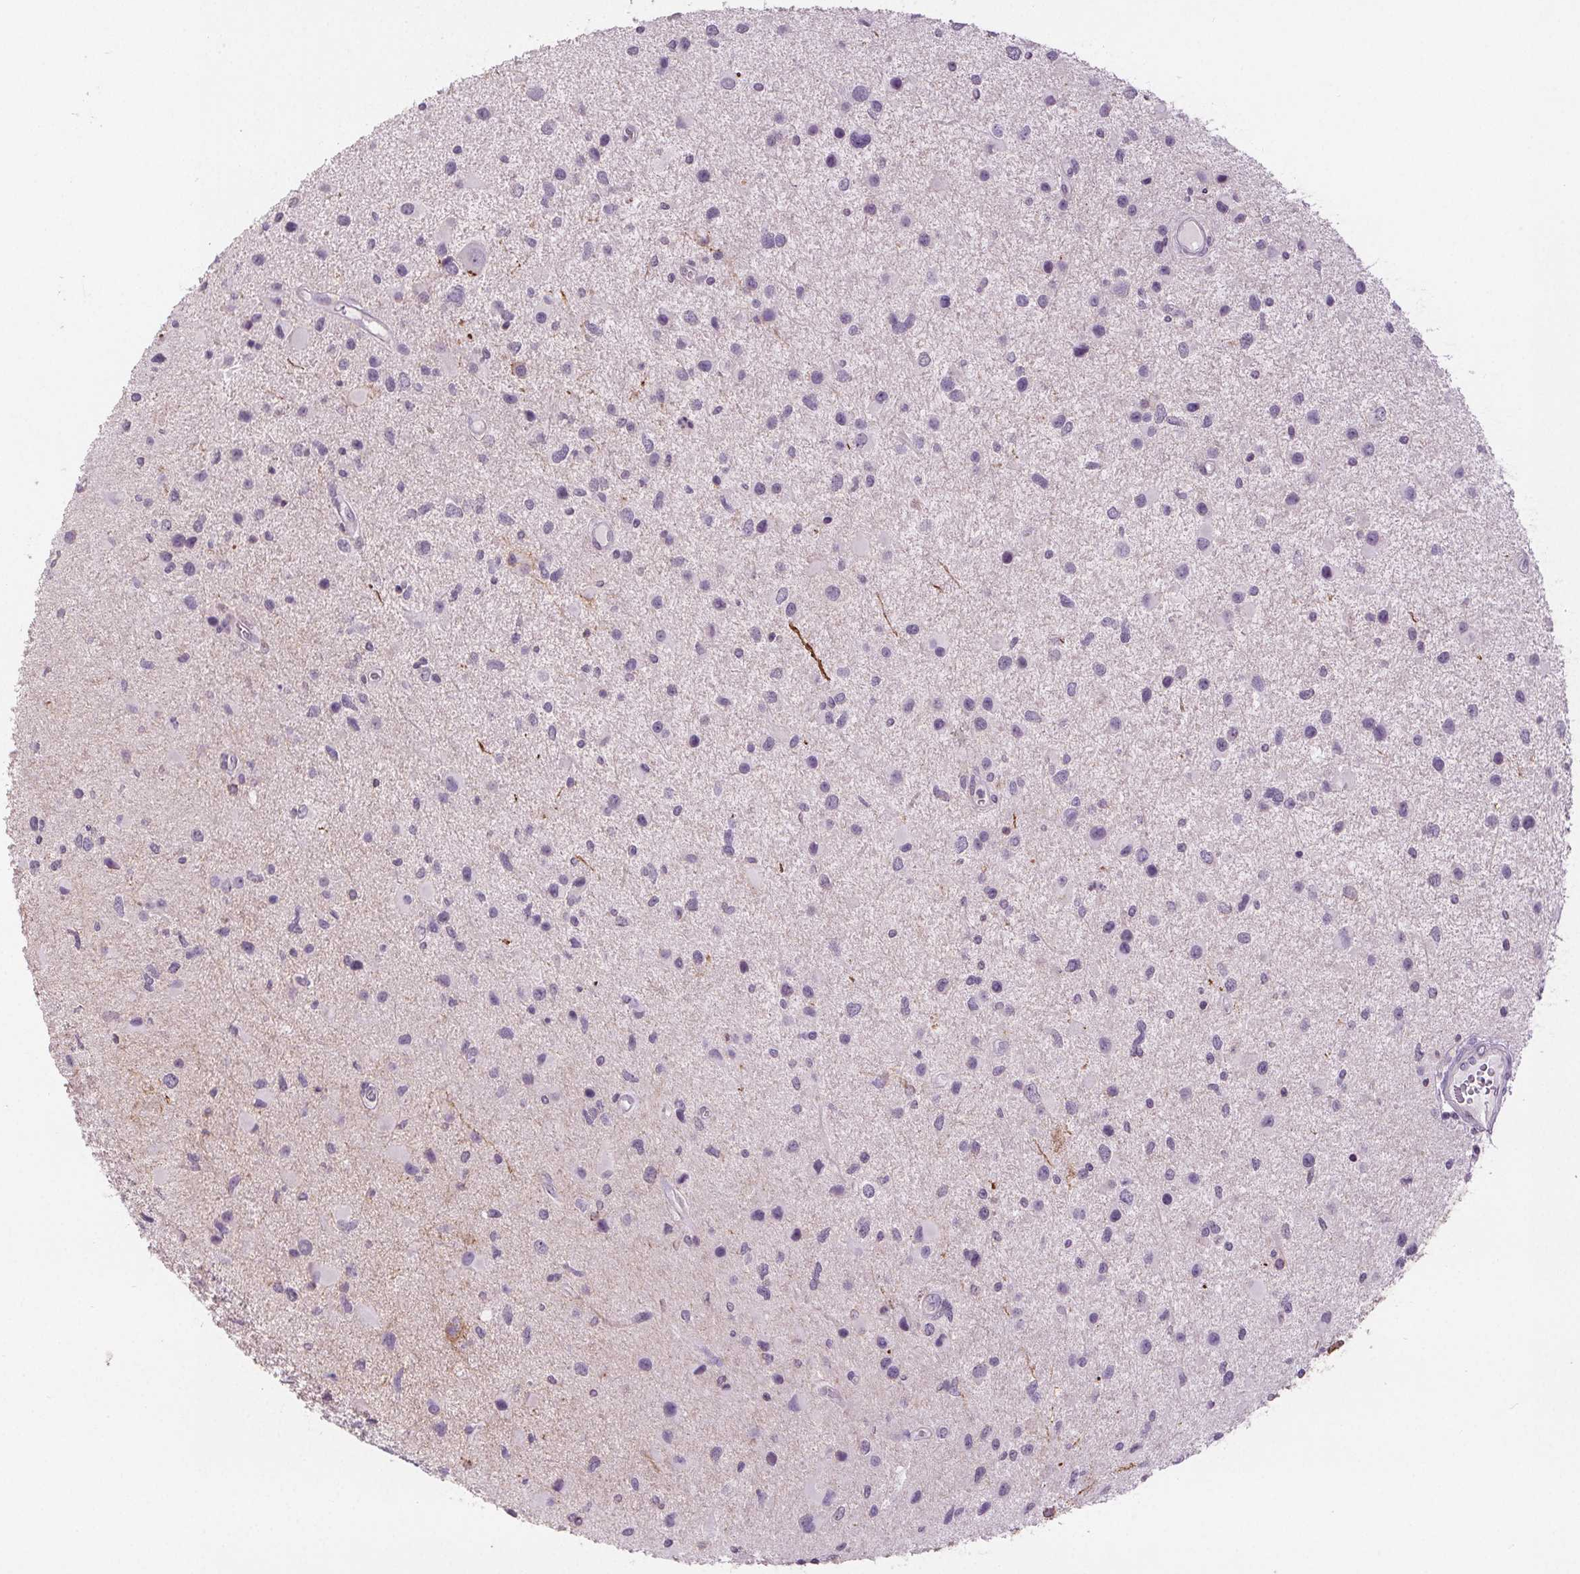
{"staining": {"intensity": "negative", "quantity": "none", "location": "none"}, "tissue": "glioma", "cell_type": "Tumor cells", "image_type": "cancer", "snomed": [{"axis": "morphology", "description": "Glioma, malignant, Low grade"}, {"axis": "topography", "description": "Brain"}], "caption": "Immunohistochemical staining of human malignant glioma (low-grade) demonstrates no significant positivity in tumor cells.", "gene": "ATP1A1", "patient": {"sex": "female", "age": 32}}